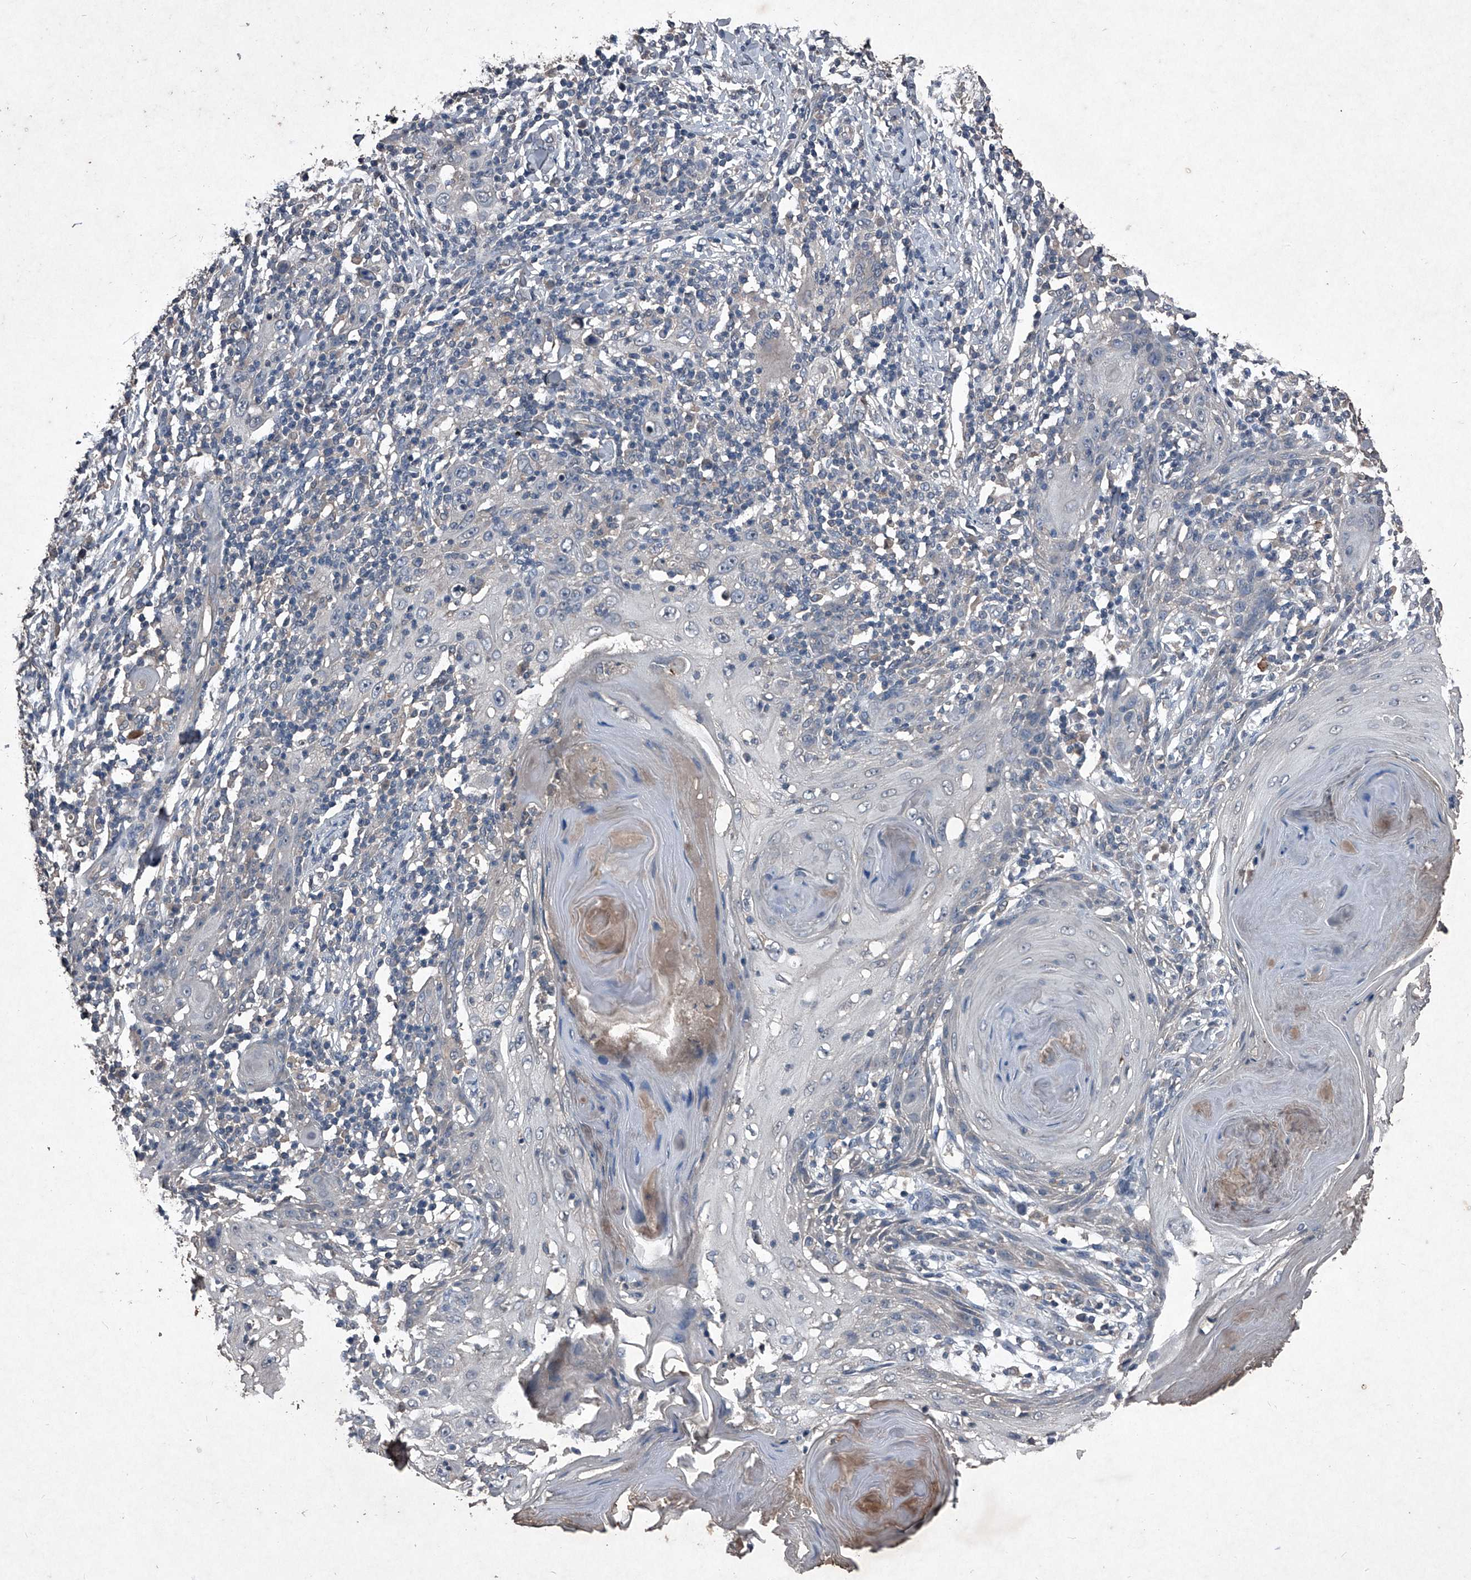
{"staining": {"intensity": "negative", "quantity": "none", "location": "none"}, "tissue": "skin cancer", "cell_type": "Tumor cells", "image_type": "cancer", "snomed": [{"axis": "morphology", "description": "Squamous cell carcinoma, NOS"}, {"axis": "topography", "description": "Skin"}], "caption": "There is no significant positivity in tumor cells of skin cancer (squamous cell carcinoma).", "gene": "MAPKAP1", "patient": {"sex": "female", "age": 88}}